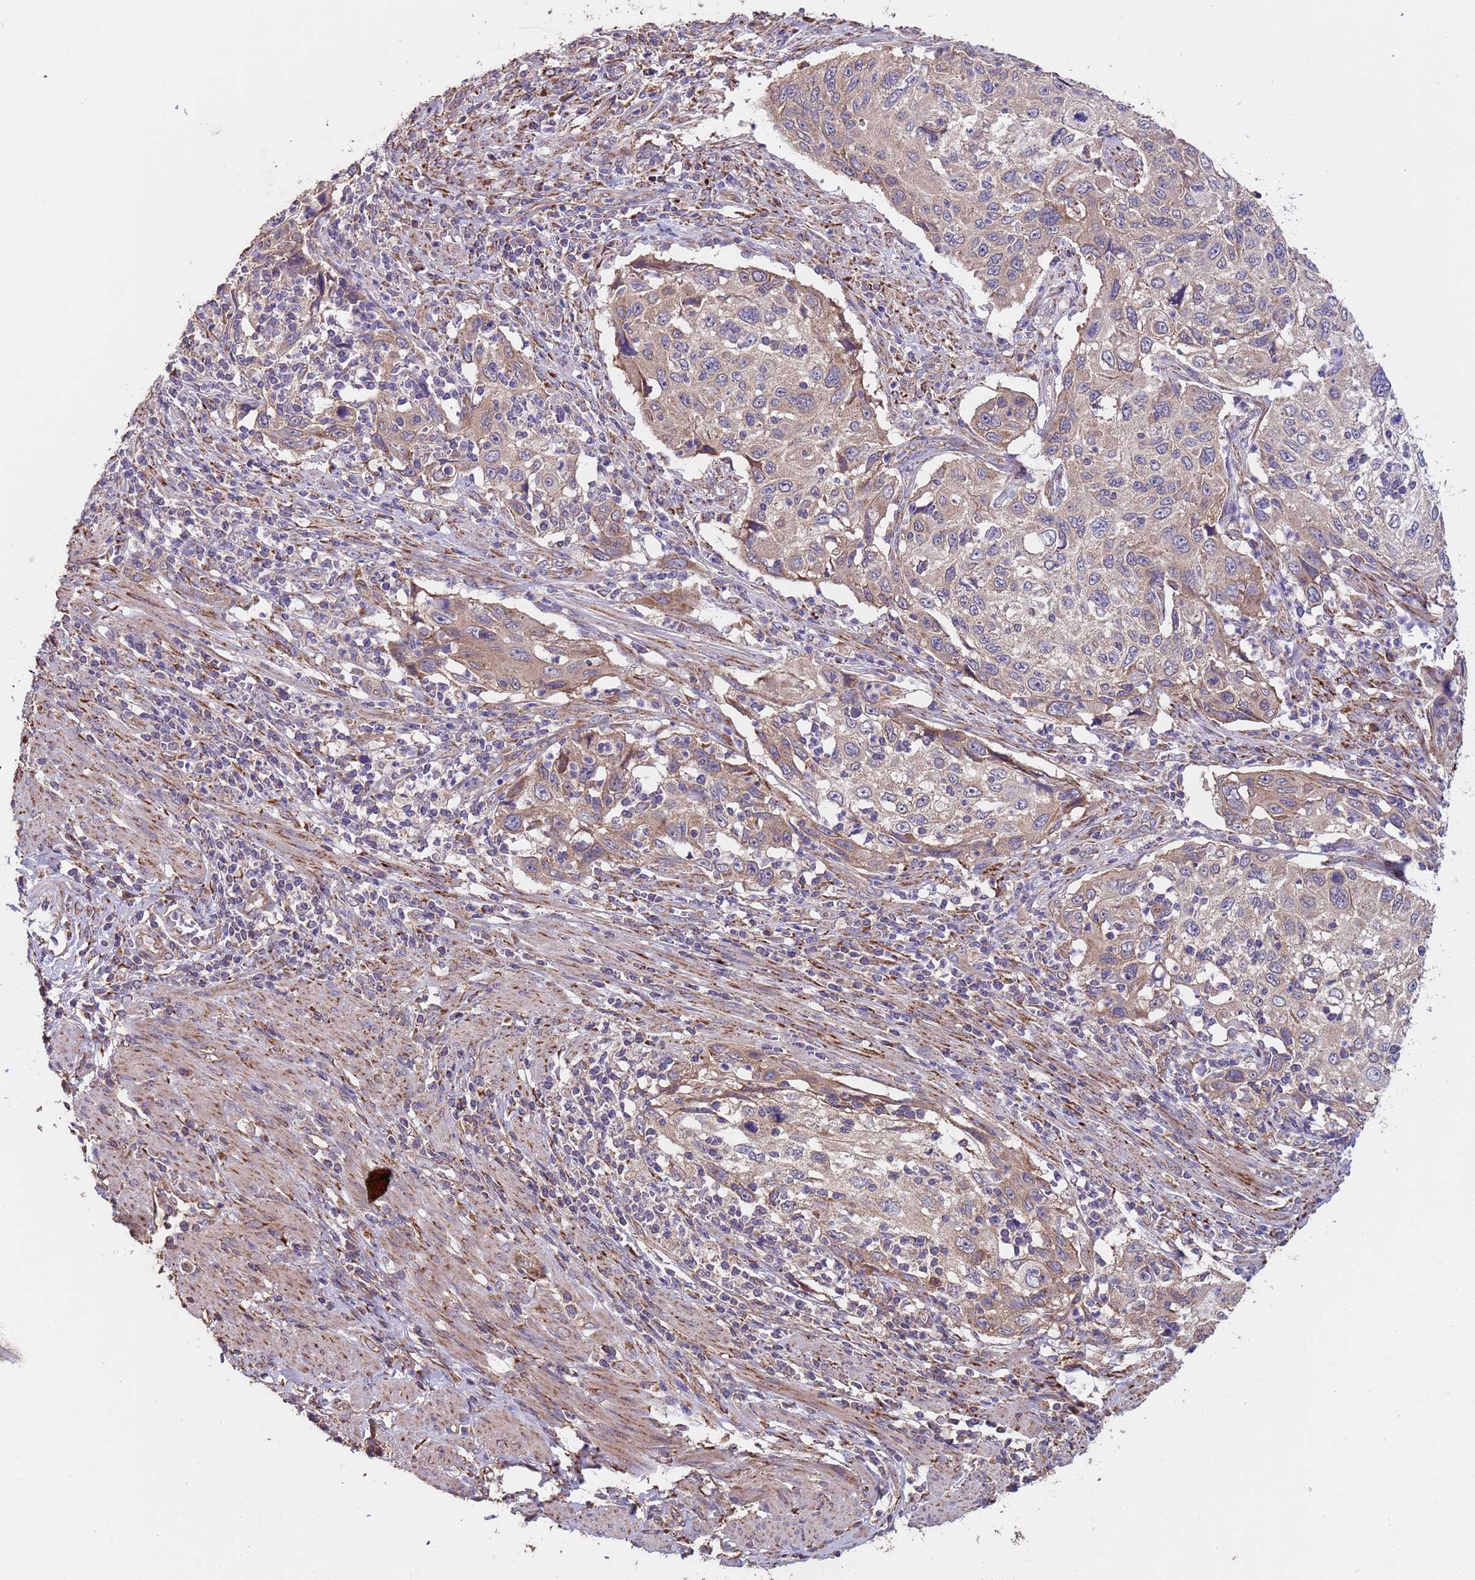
{"staining": {"intensity": "weak", "quantity": "25%-75%", "location": "cytoplasmic/membranous"}, "tissue": "cervical cancer", "cell_type": "Tumor cells", "image_type": "cancer", "snomed": [{"axis": "morphology", "description": "Squamous cell carcinoma, NOS"}, {"axis": "topography", "description": "Cervix"}], "caption": "This histopathology image displays immunohistochemistry staining of human cervical cancer (squamous cell carcinoma), with low weak cytoplasmic/membranous positivity in approximately 25%-75% of tumor cells.", "gene": "EEF1AKMT1", "patient": {"sex": "female", "age": 70}}